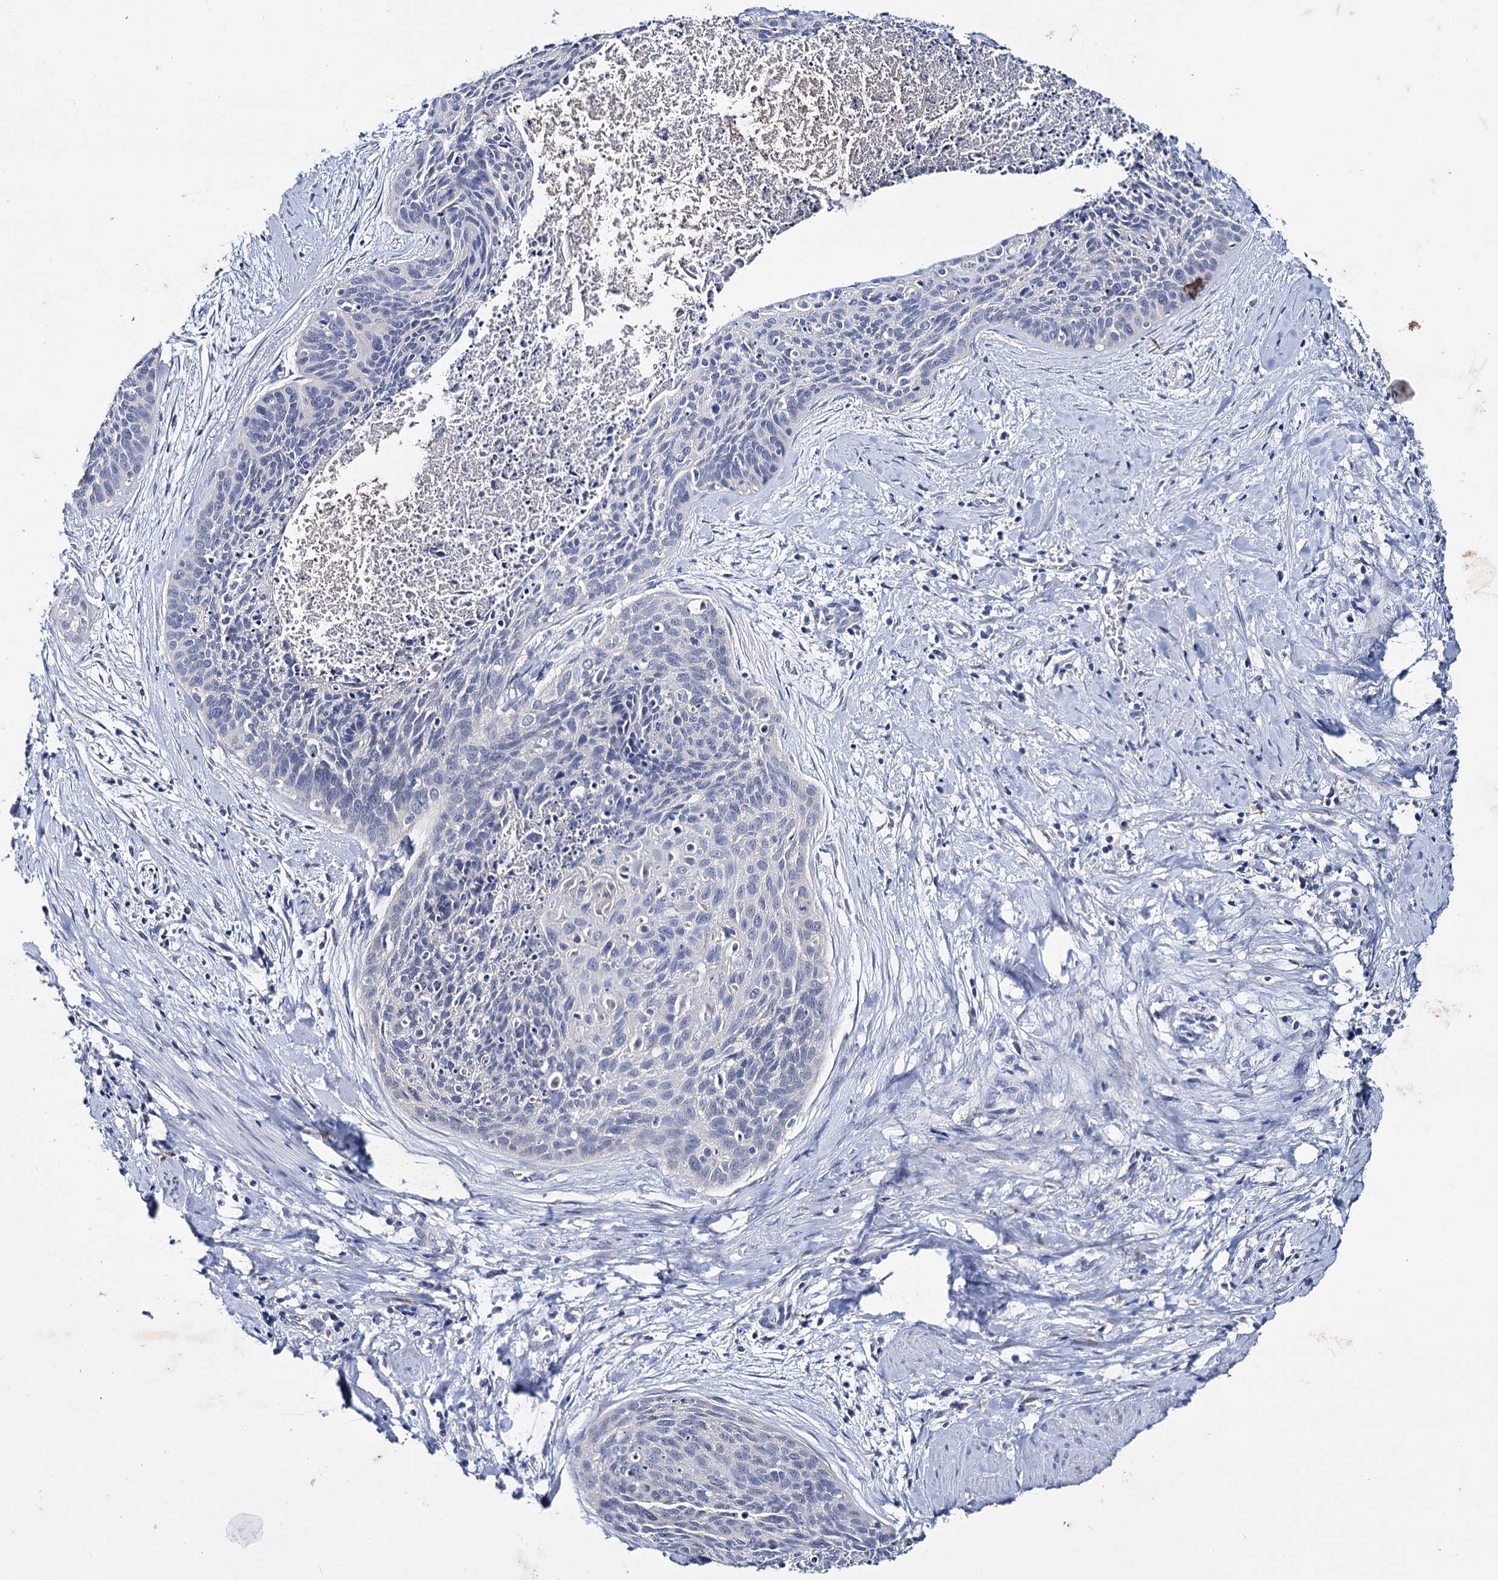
{"staining": {"intensity": "negative", "quantity": "none", "location": "none"}, "tissue": "cervical cancer", "cell_type": "Tumor cells", "image_type": "cancer", "snomed": [{"axis": "morphology", "description": "Squamous cell carcinoma, NOS"}, {"axis": "topography", "description": "Cervix"}], "caption": "Immunohistochemical staining of cervical cancer (squamous cell carcinoma) displays no significant staining in tumor cells. The staining was performed using DAB to visualize the protein expression in brown, while the nuclei were stained in blue with hematoxylin (Magnification: 20x).", "gene": "LYZL4", "patient": {"sex": "female", "age": 55}}